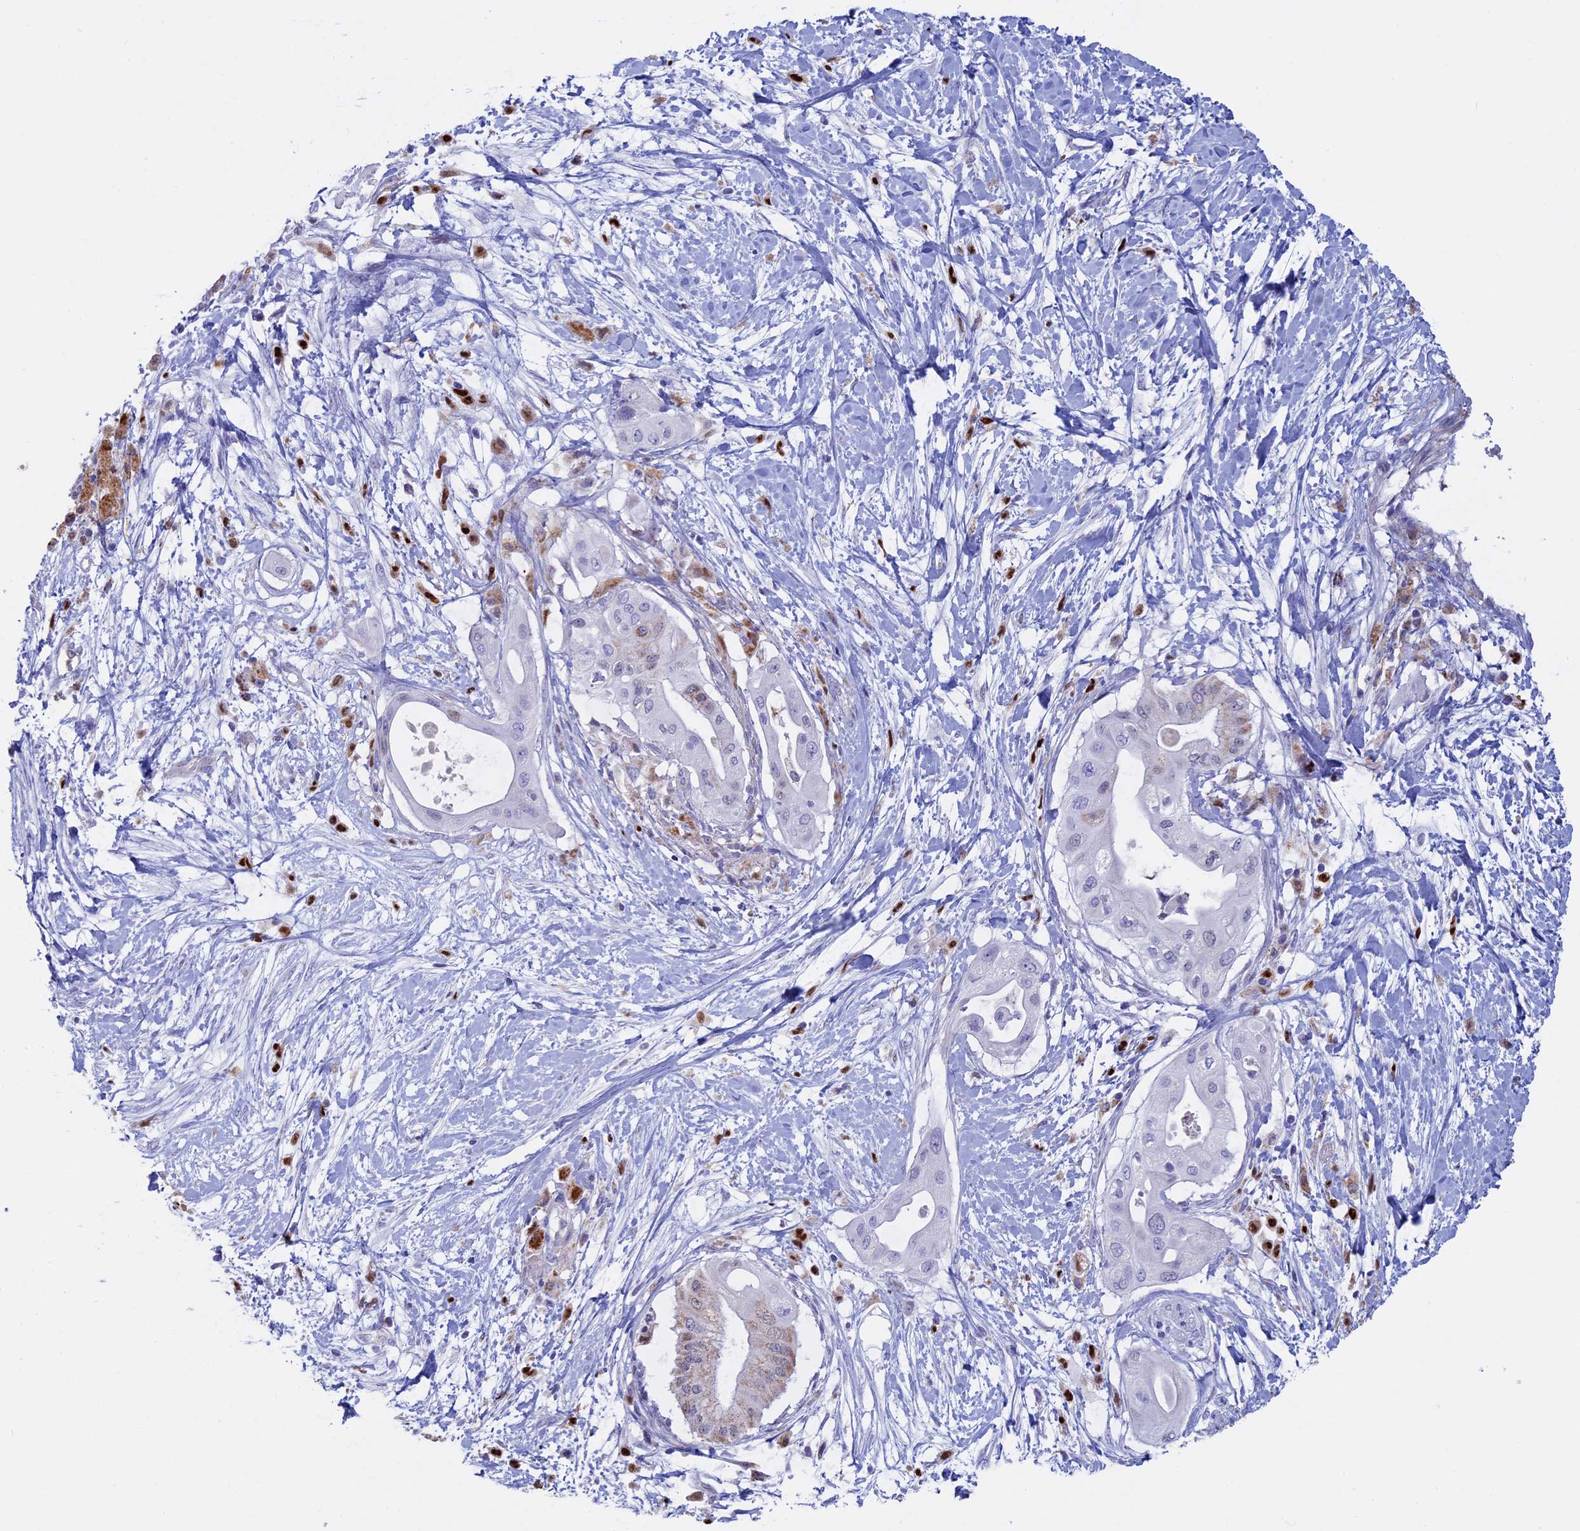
{"staining": {"intensity": "weak", "quantity": "<25%", "location": "cytoplasmic/membranous"}, "tissue": "pancreatic cancer", "cell_type": "Tumor cells", "image_type": "cancer", "snomed": [{"axis": "morphology", "description": "Adenocarcinoma, NOS"}, {"axis": "topography", "description": "Pancreas"}], "caption": "A micrograph of human adenocarcinoma (pancreatic) is negative for staining in tumor cells.", "gene": "ACSS1", "patient": {"sex": "male", "age": 68}}